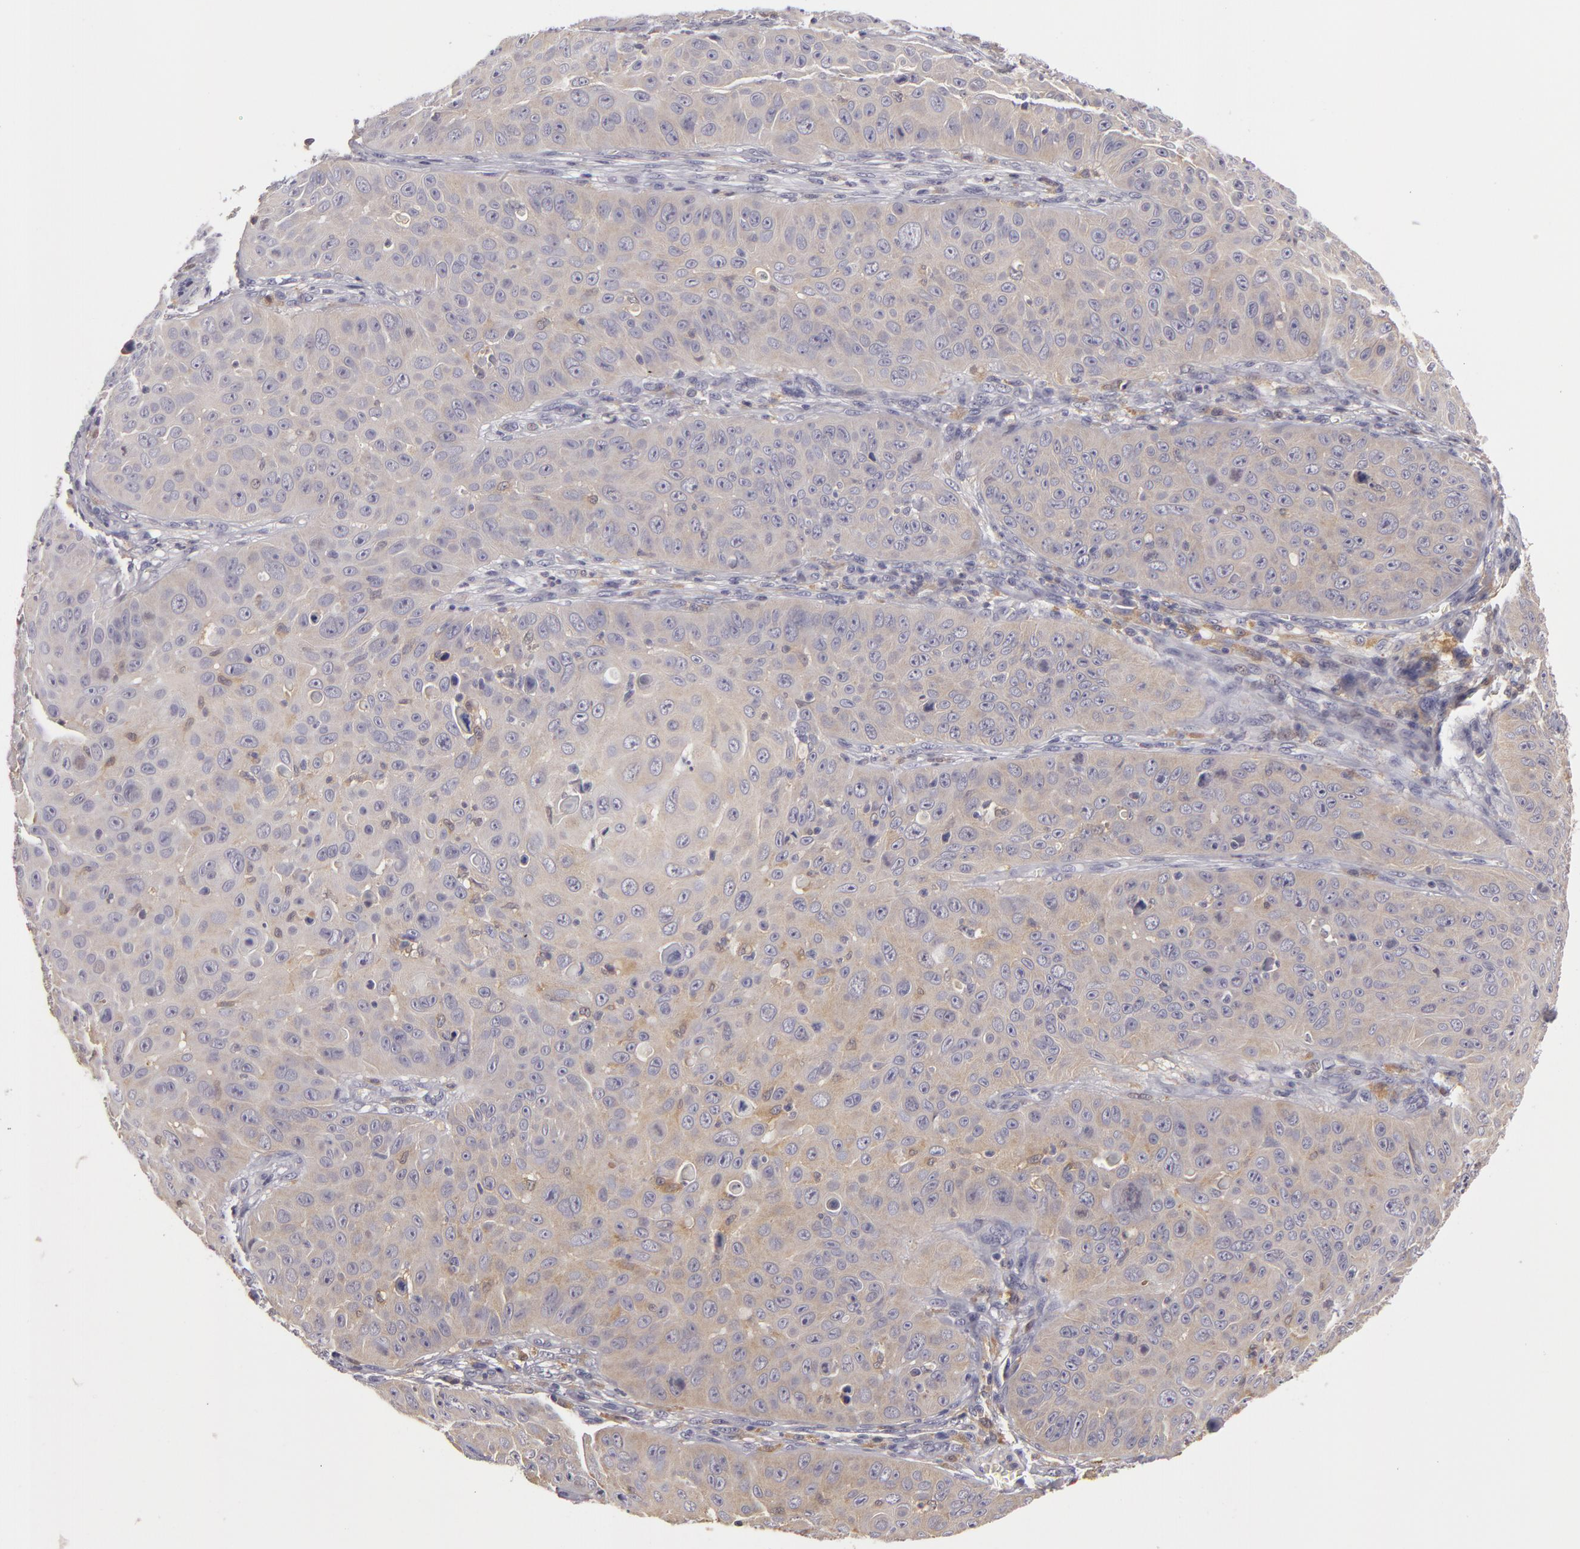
{"staining": {"intensity": "negative", "quantity": "none", "location": "none"}, "tissue": "skin cancer", "cell_type": "Tumor cells", "image_type": "cancer", "snomed": [{"axis": "morphology", "description": "Squamous cell carcinoma, NOS"}, {"axis": "topography", "description": "Skin"}], "caption": "Human skin cancer stained for a protein using immunohistochemistry (IHC) demonstrates no positivity in tumor cells.", "gene": "GNPDA1", "patient": {"sex": "male", "age": 82}}